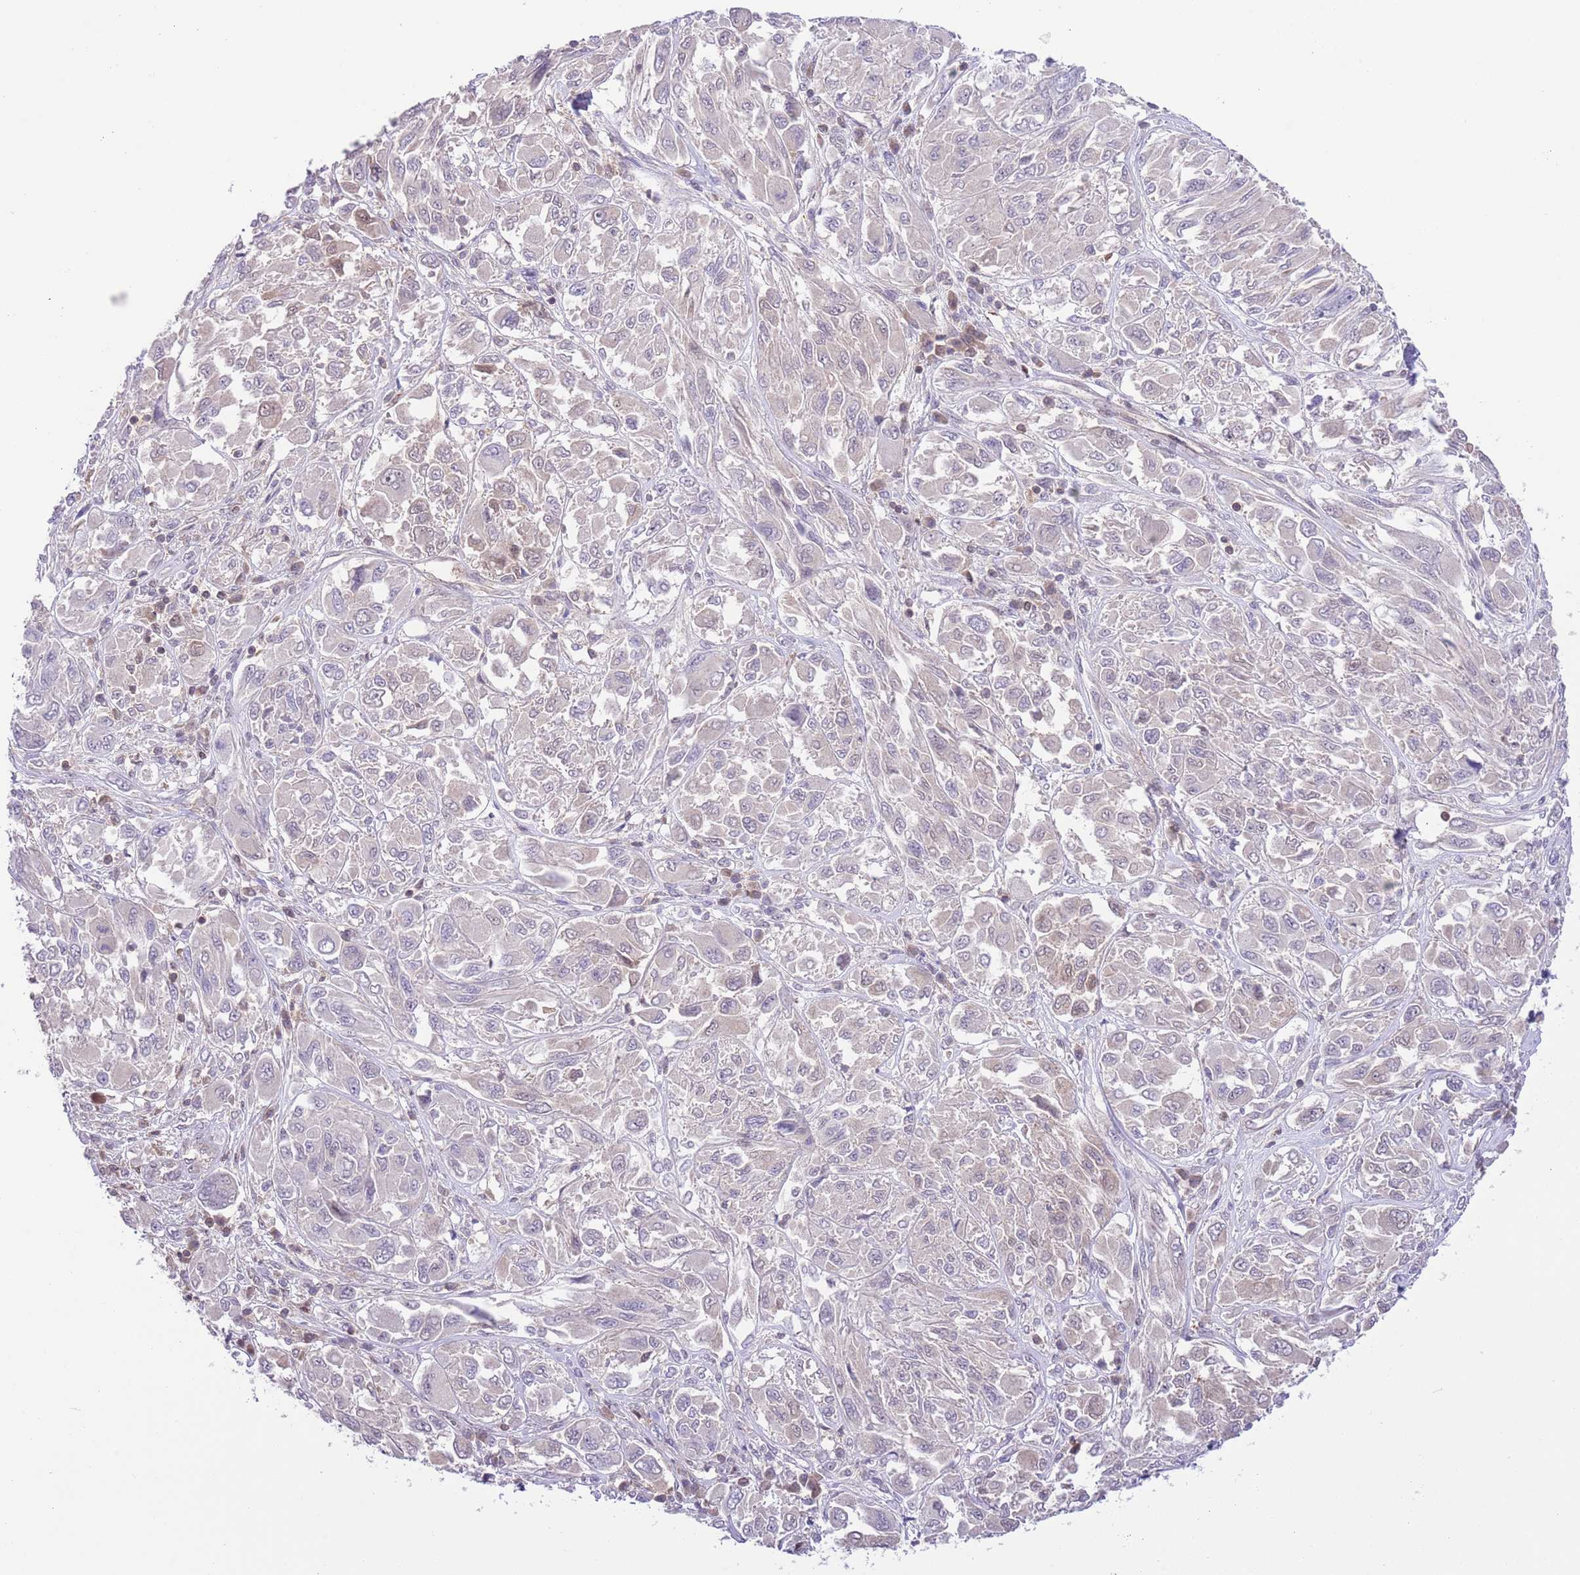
{"staining": {"intensity": "negative", "quantity": "none", "location": "none"}, "tissue": "melanoma", "cell_type": "Tumor cells", "image_type": "cancer", "snomed": [{"axis": "morphology", "description": "Malignant melanoma, NOS"}, {"axis": "topography", "description": "Skin"}], "caption": "A high-resolution histopathology image shows IHC staining of melanoma, which exhibits no significant staining in tumor cells.", "gene": "HDHD2", "patient": {"sex": "female", "age": 91}}